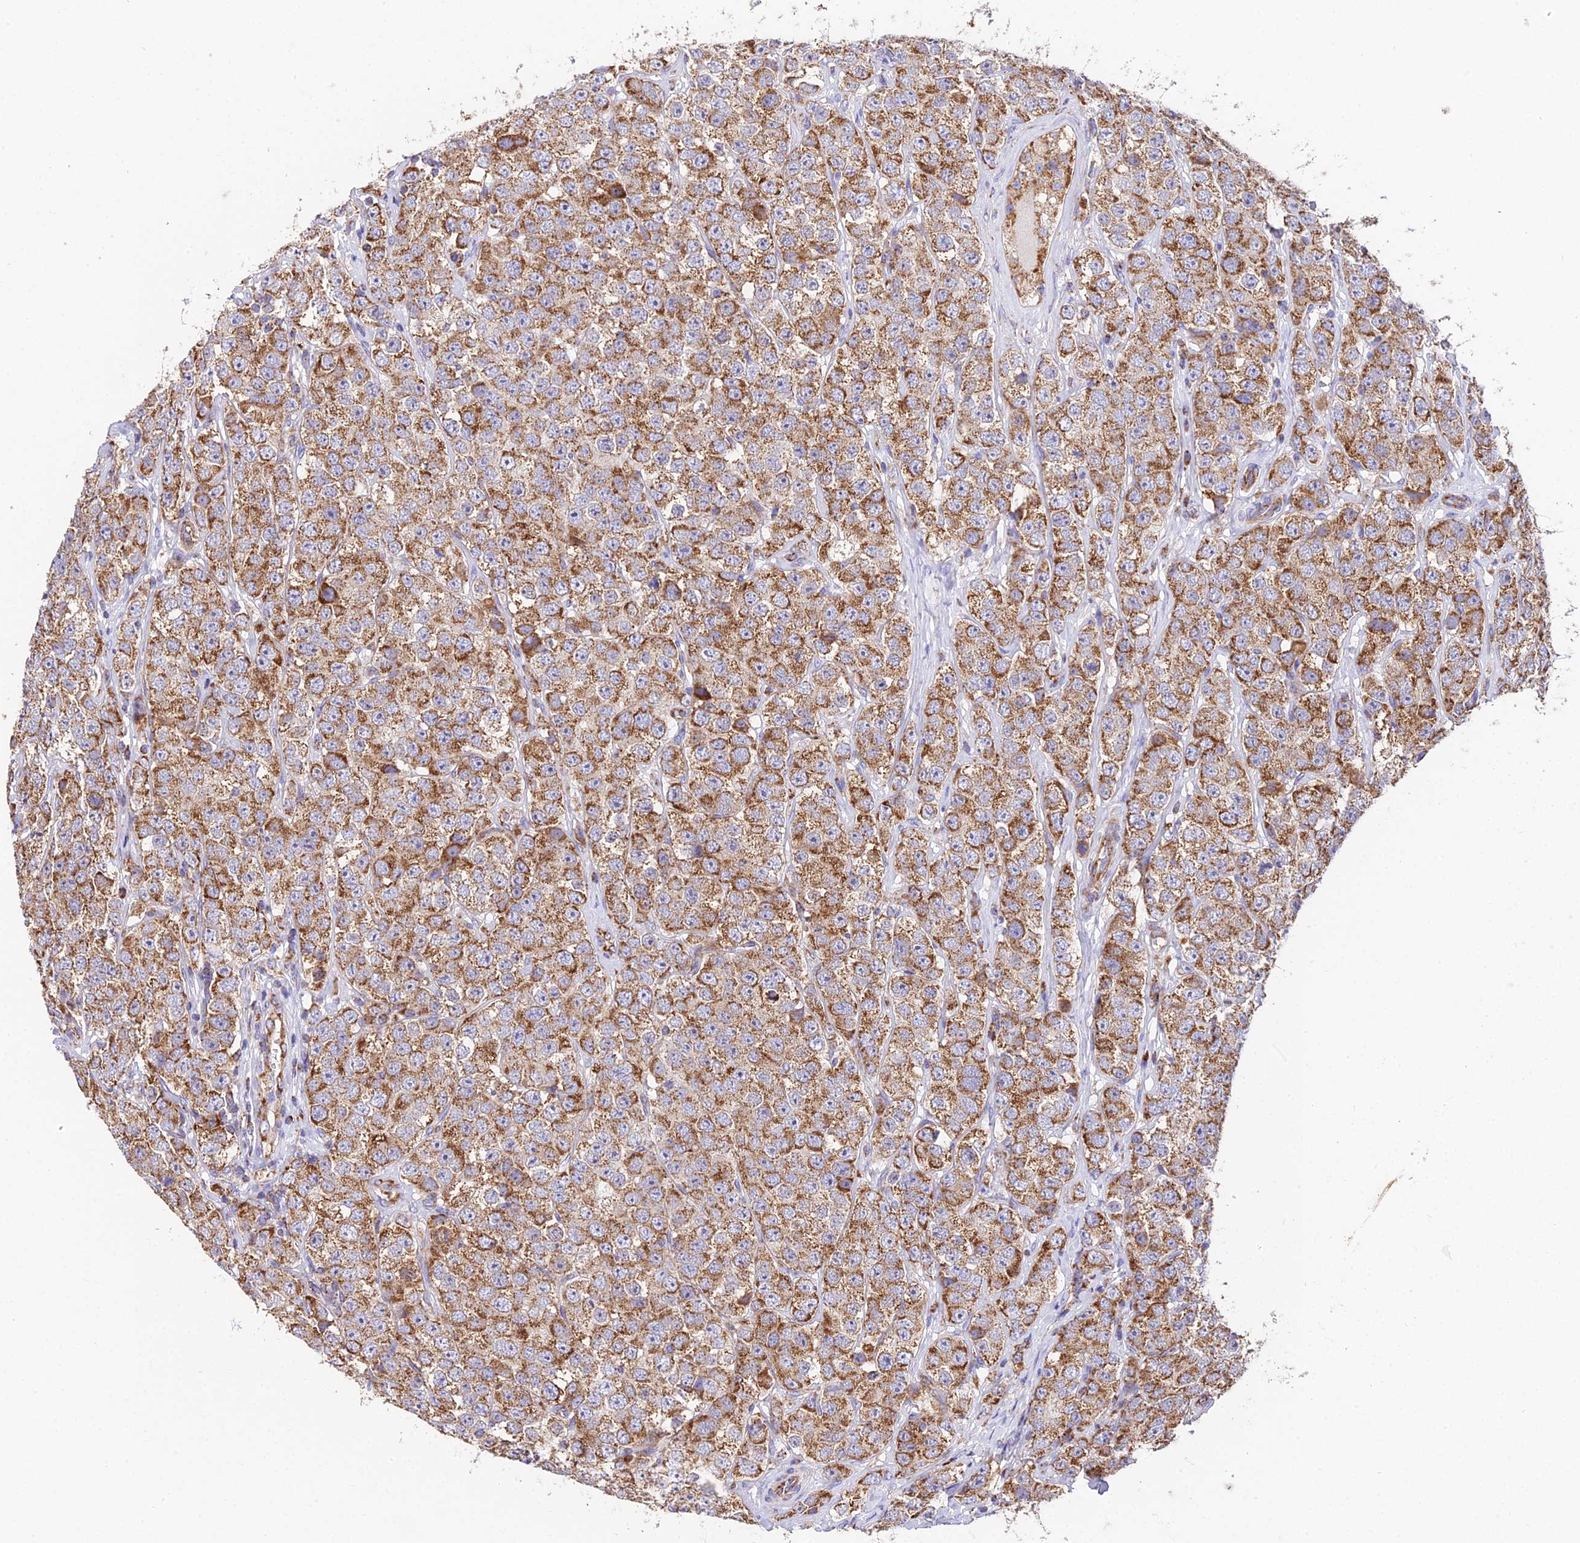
{"staining": {"intensity": "moderate", "quantity": ">75%", "location": "cytoplasmic/membranous"}, "tissue": "testis cancer", "cell_type": "Tumor cells", "image_type": "cancer", "snomed": [{"axis": "morphology", "description": "Seminoma, NOS"}, {"axis": "topography", "description": "Testis"}], "caption": "Testis cancer (seminoma) stained for a protein shows moderate cytoplasmic/membranous positivity in tumor cells.", "gene": "OCIAD1", "patient": {"sex": "male", "age": 28}}